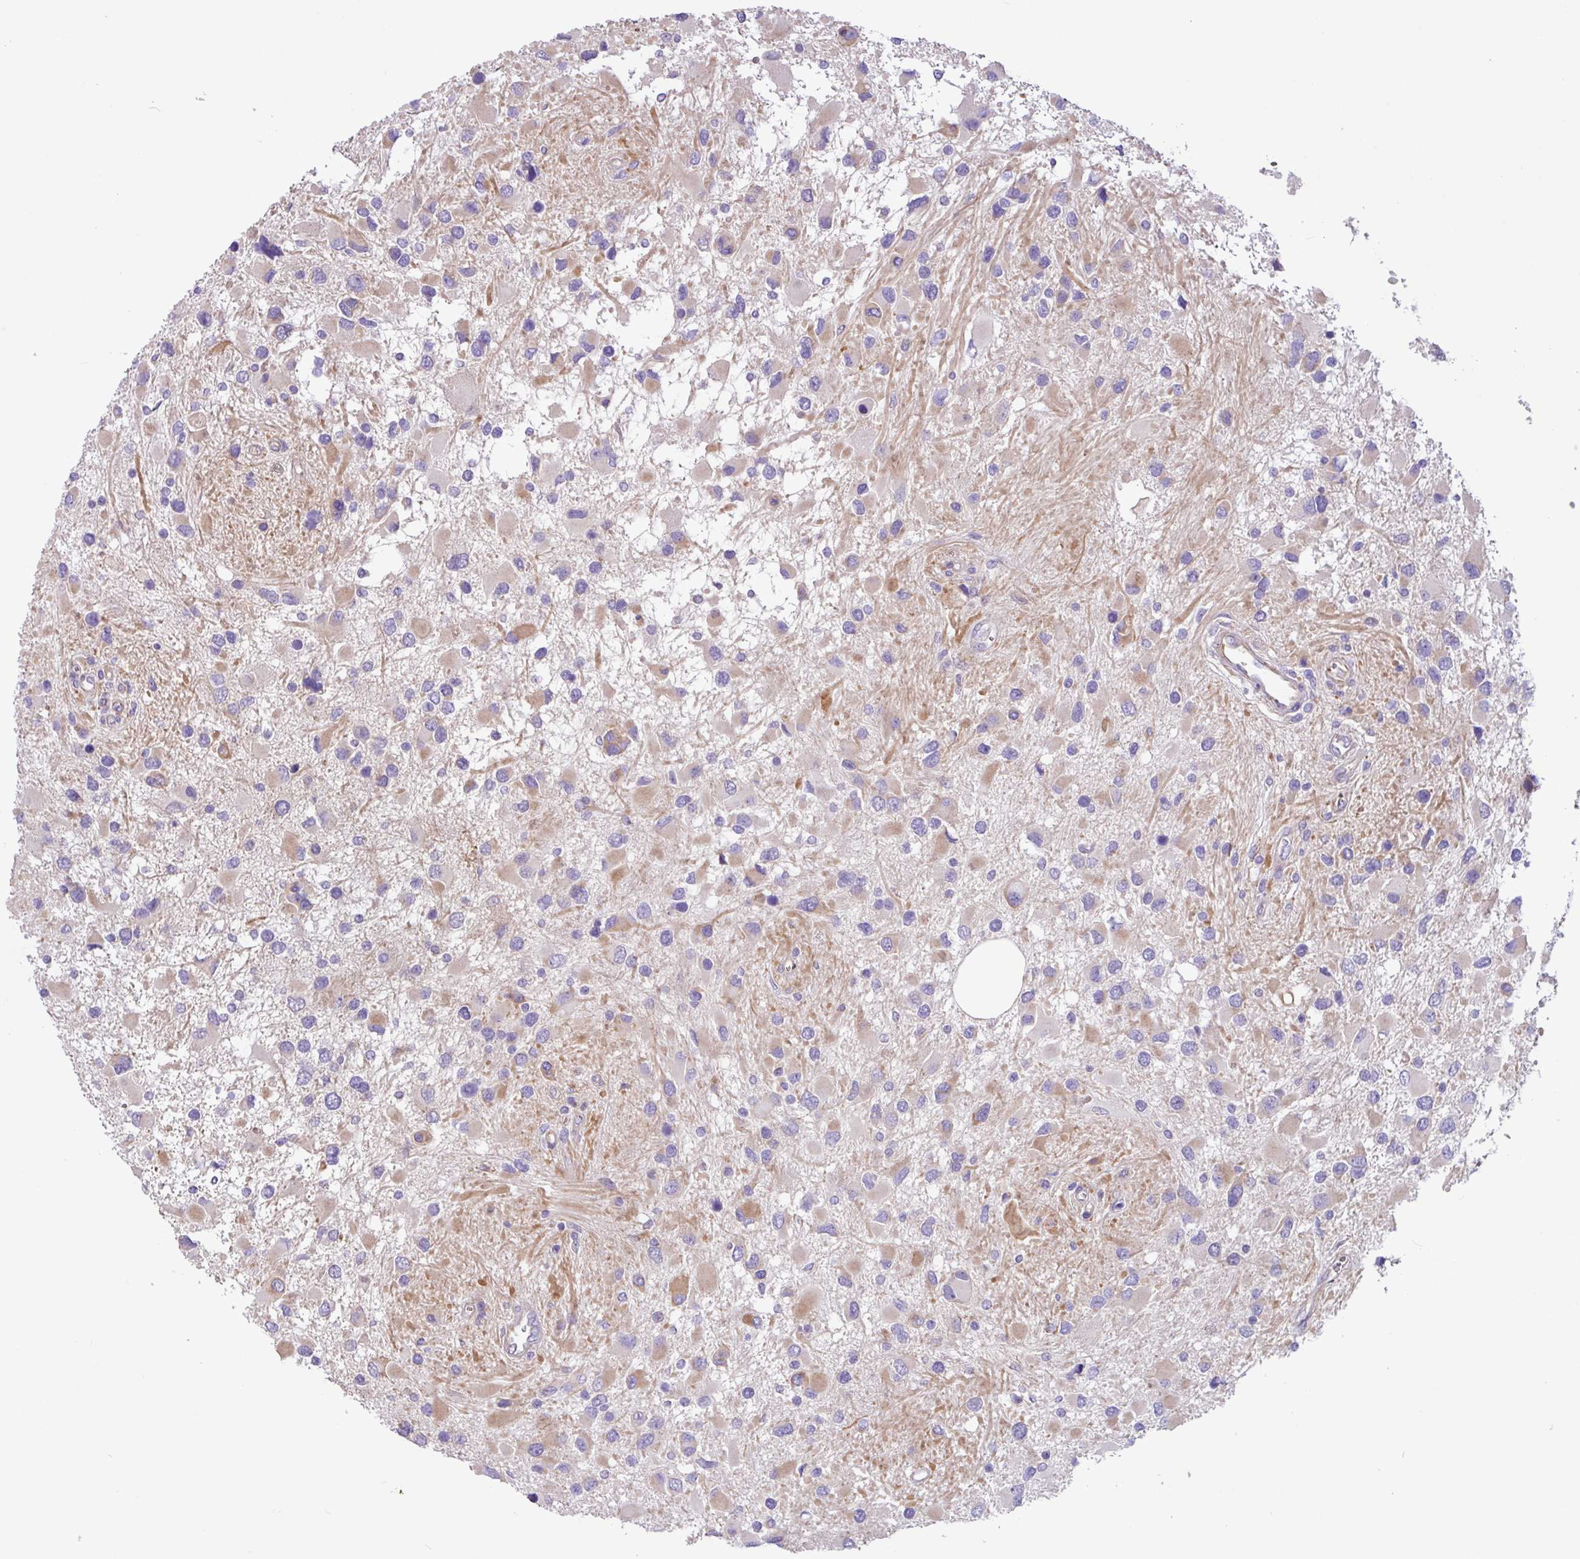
{"staining": {"intensity": "weak", "quantity": "<25%", "location": "cytoplasmic/membranous"}, "tissue": "glioma", "cell_type": "Tumor cells", "image_type": "cancer", "snomed": [{"axis": "morphology", "description": "Glioma, malignant, High grade"}, {"axis": "topography", "description": "Brain"}], "caption": "High power microscopy image of an immunohistochemistry (IHC) micrograph of glioma, revealing no significant staining in tumor cells. (DAB (3,3'-diaminobenzidine) immunohistochemistry visualized using brightfield microscopy, high magnification).", "gene": "MRM2", "patient": {"sex": "male", "age": 53}}